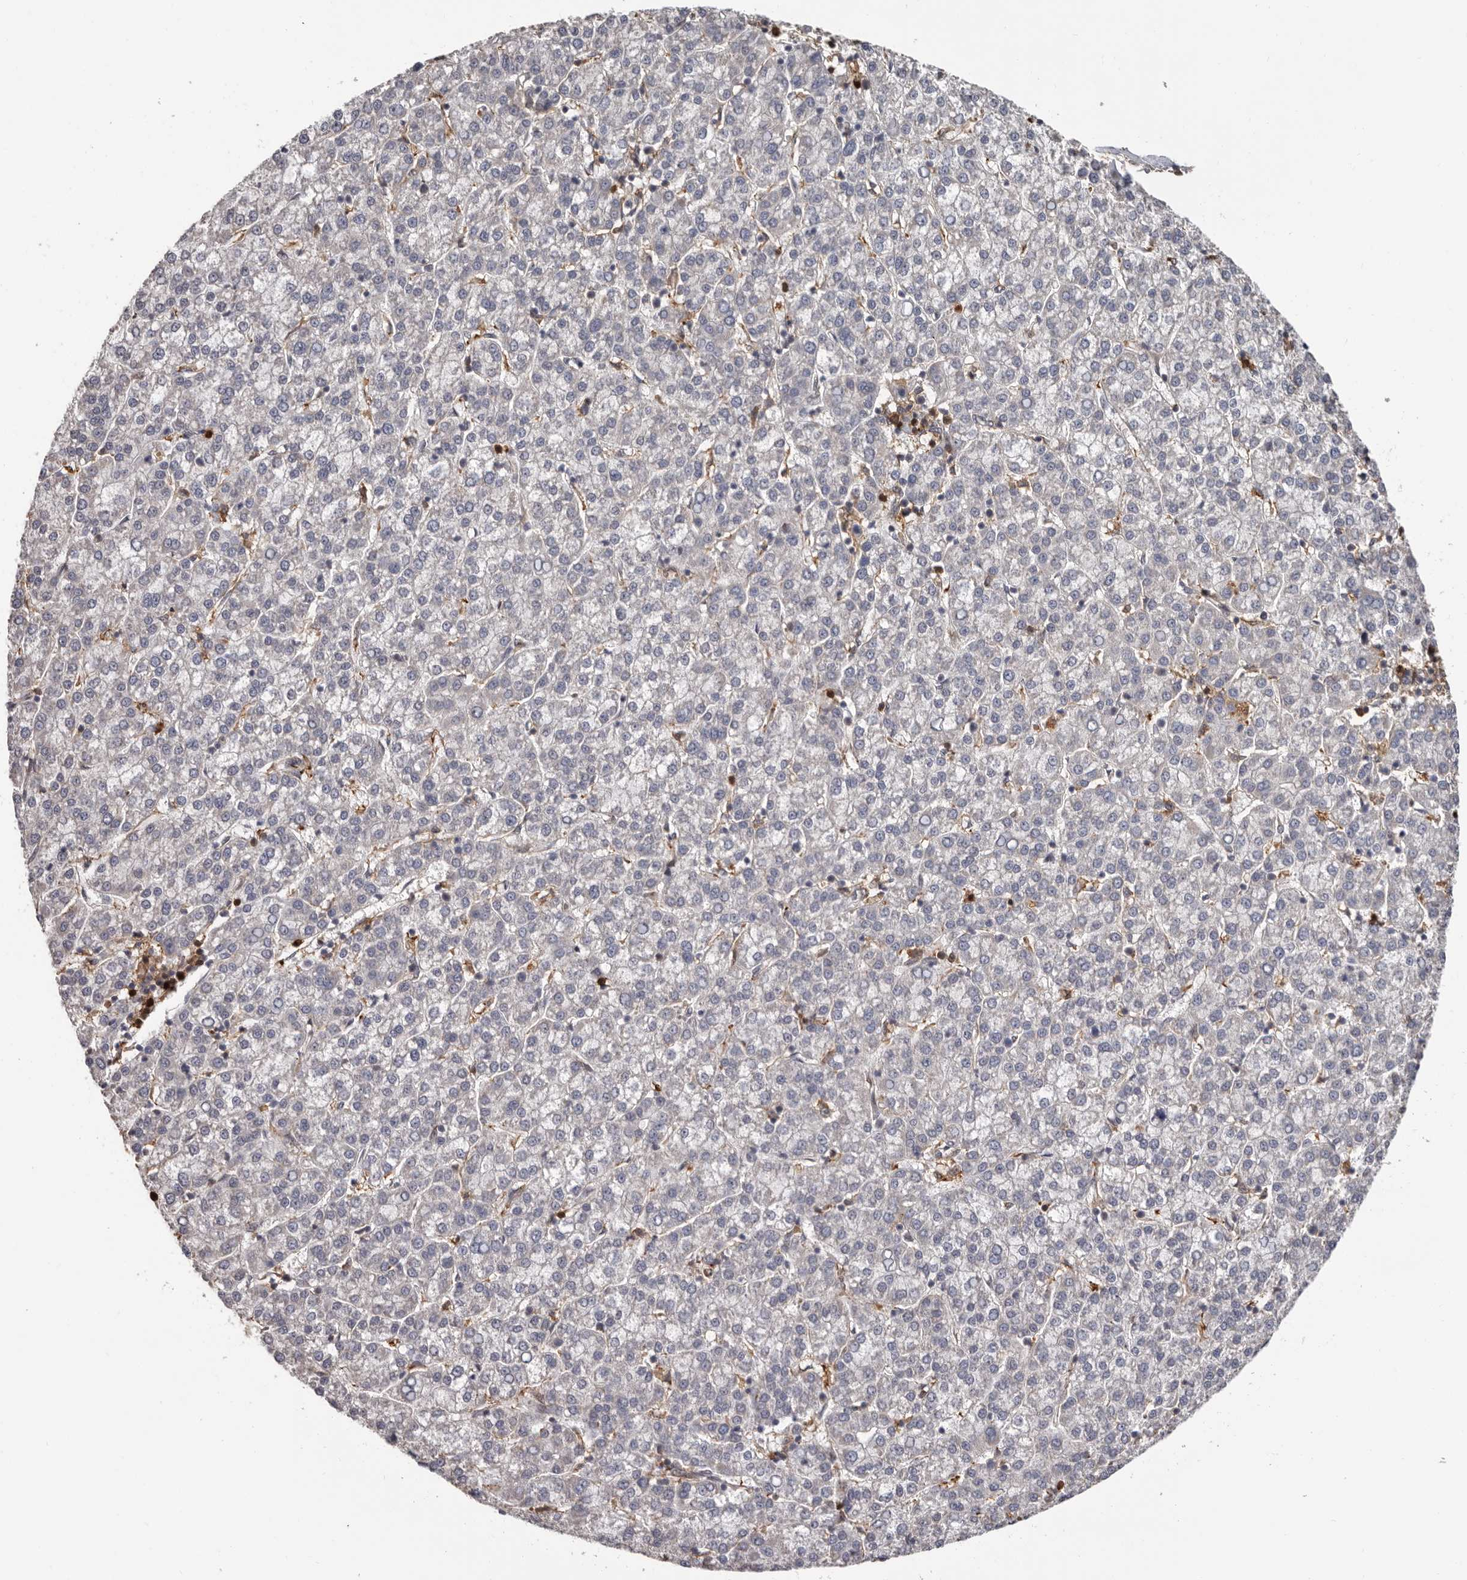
{"staining": {"intensity": "negative", "quantity": "none", "location": "none"}, "tissue": "liver cancer", "cell_type": "Tumor cells", "image_type": "cancer", "snomed": [{"axis": "morphology", "description": "Carcinoma, Hepatocellular, NOS"}, {"axis": "topography", "description": "Liver"}], "caption": "There is no significant staining in tumor cells of liver hepatocellular carcinoma.", "gene": "PRR12", "patient": {"sex": "female", "age": 58}}